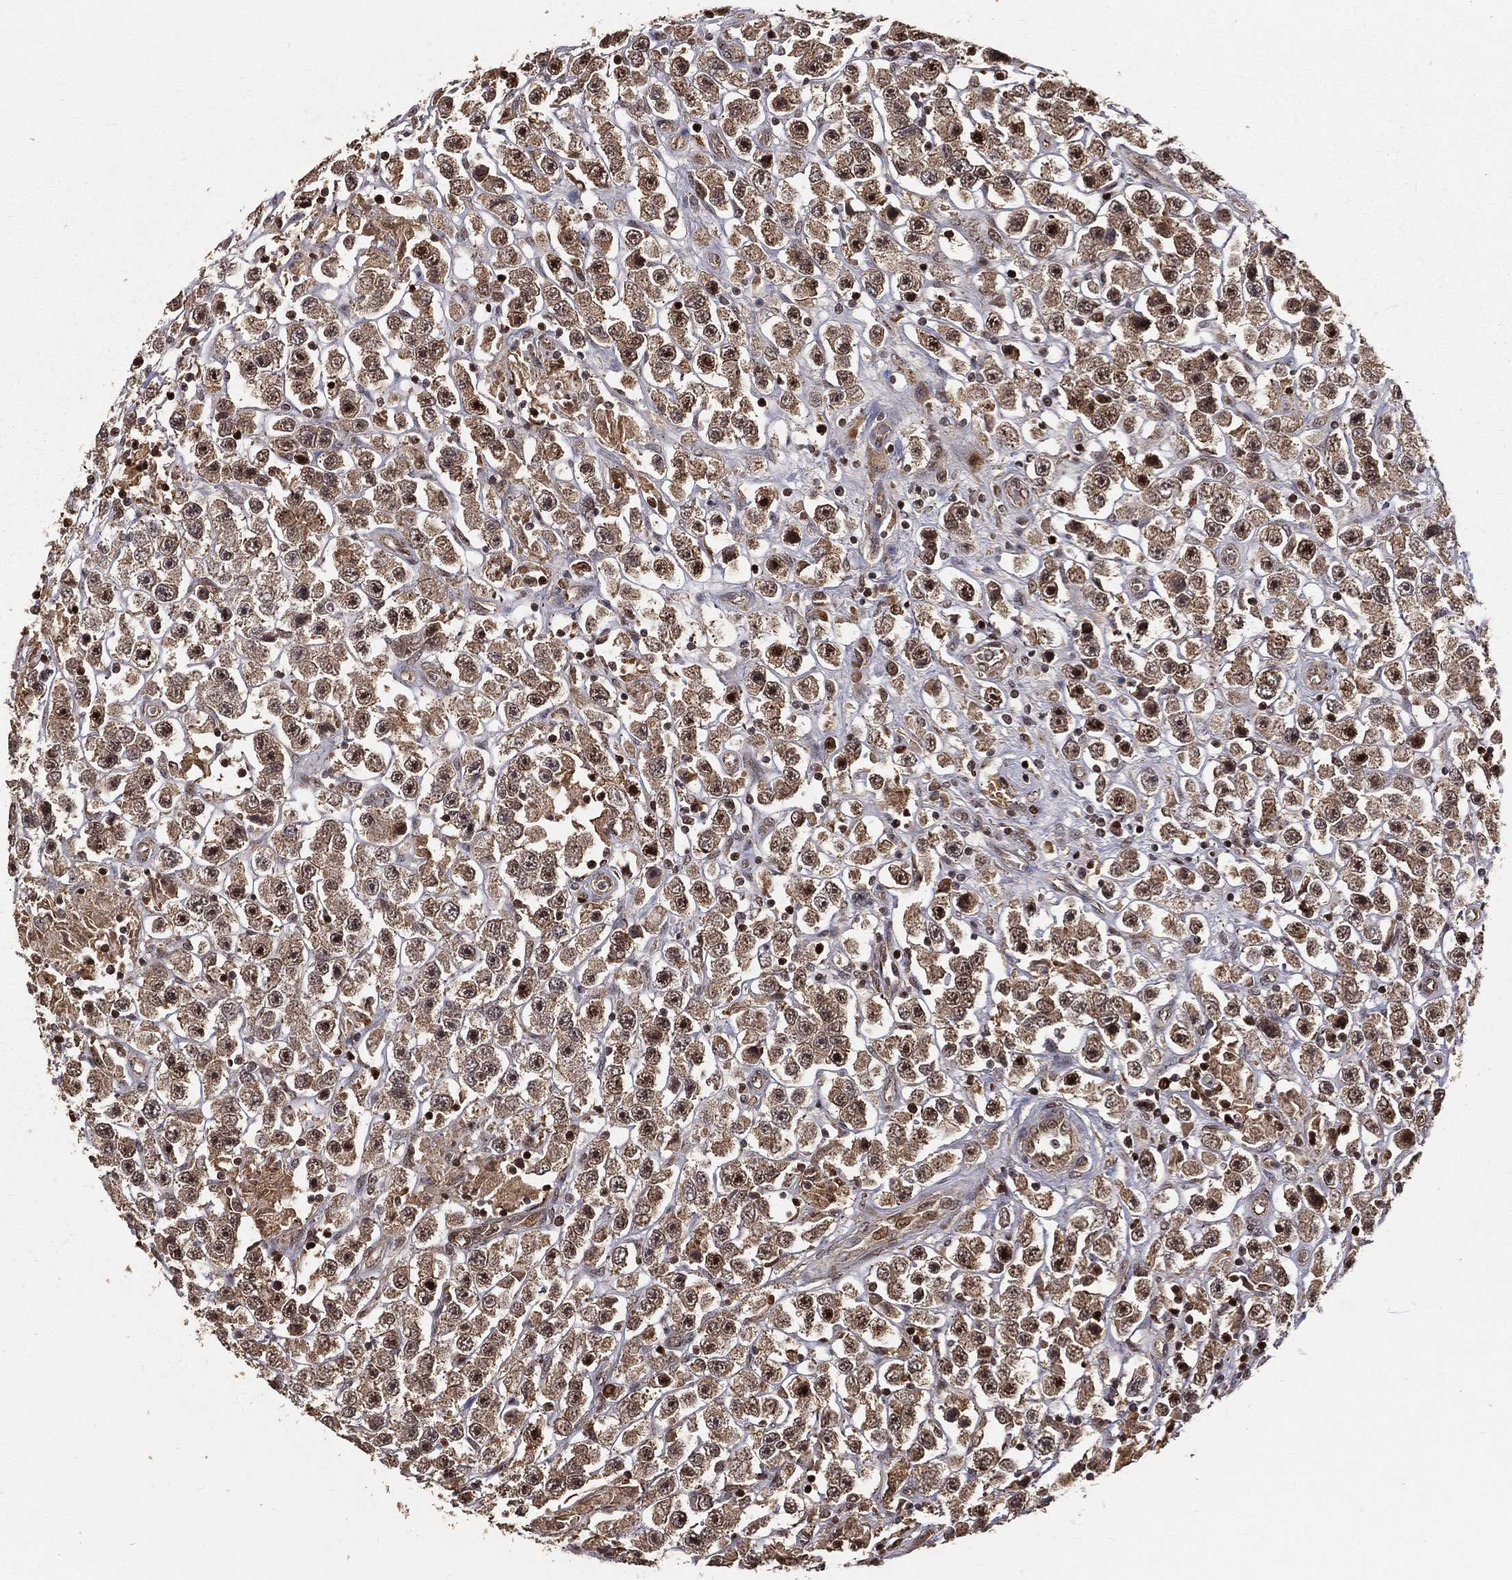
{"staining": {"intensity": "moderate", "quantity": "25%-75%", "location": "cytoplasmic/membranous,nuclear"}, "tissue": "testis cancer", "cell_type": "Tumor cells", "image_type": "cancer", "snomed": [{"axis": "morphology", "description": "Seminoma, NOS"}, {"axis": "topography", "description": "Testis"}], "caption": "Immunohistochemical staining of testis cancer demonstrates moderate cytoplasmic/membranous and nuclear protein expression in about 25%-75% of tumor cells.", "gene": "MAPK1", "patient": {"sex": "male", "age": 45}}